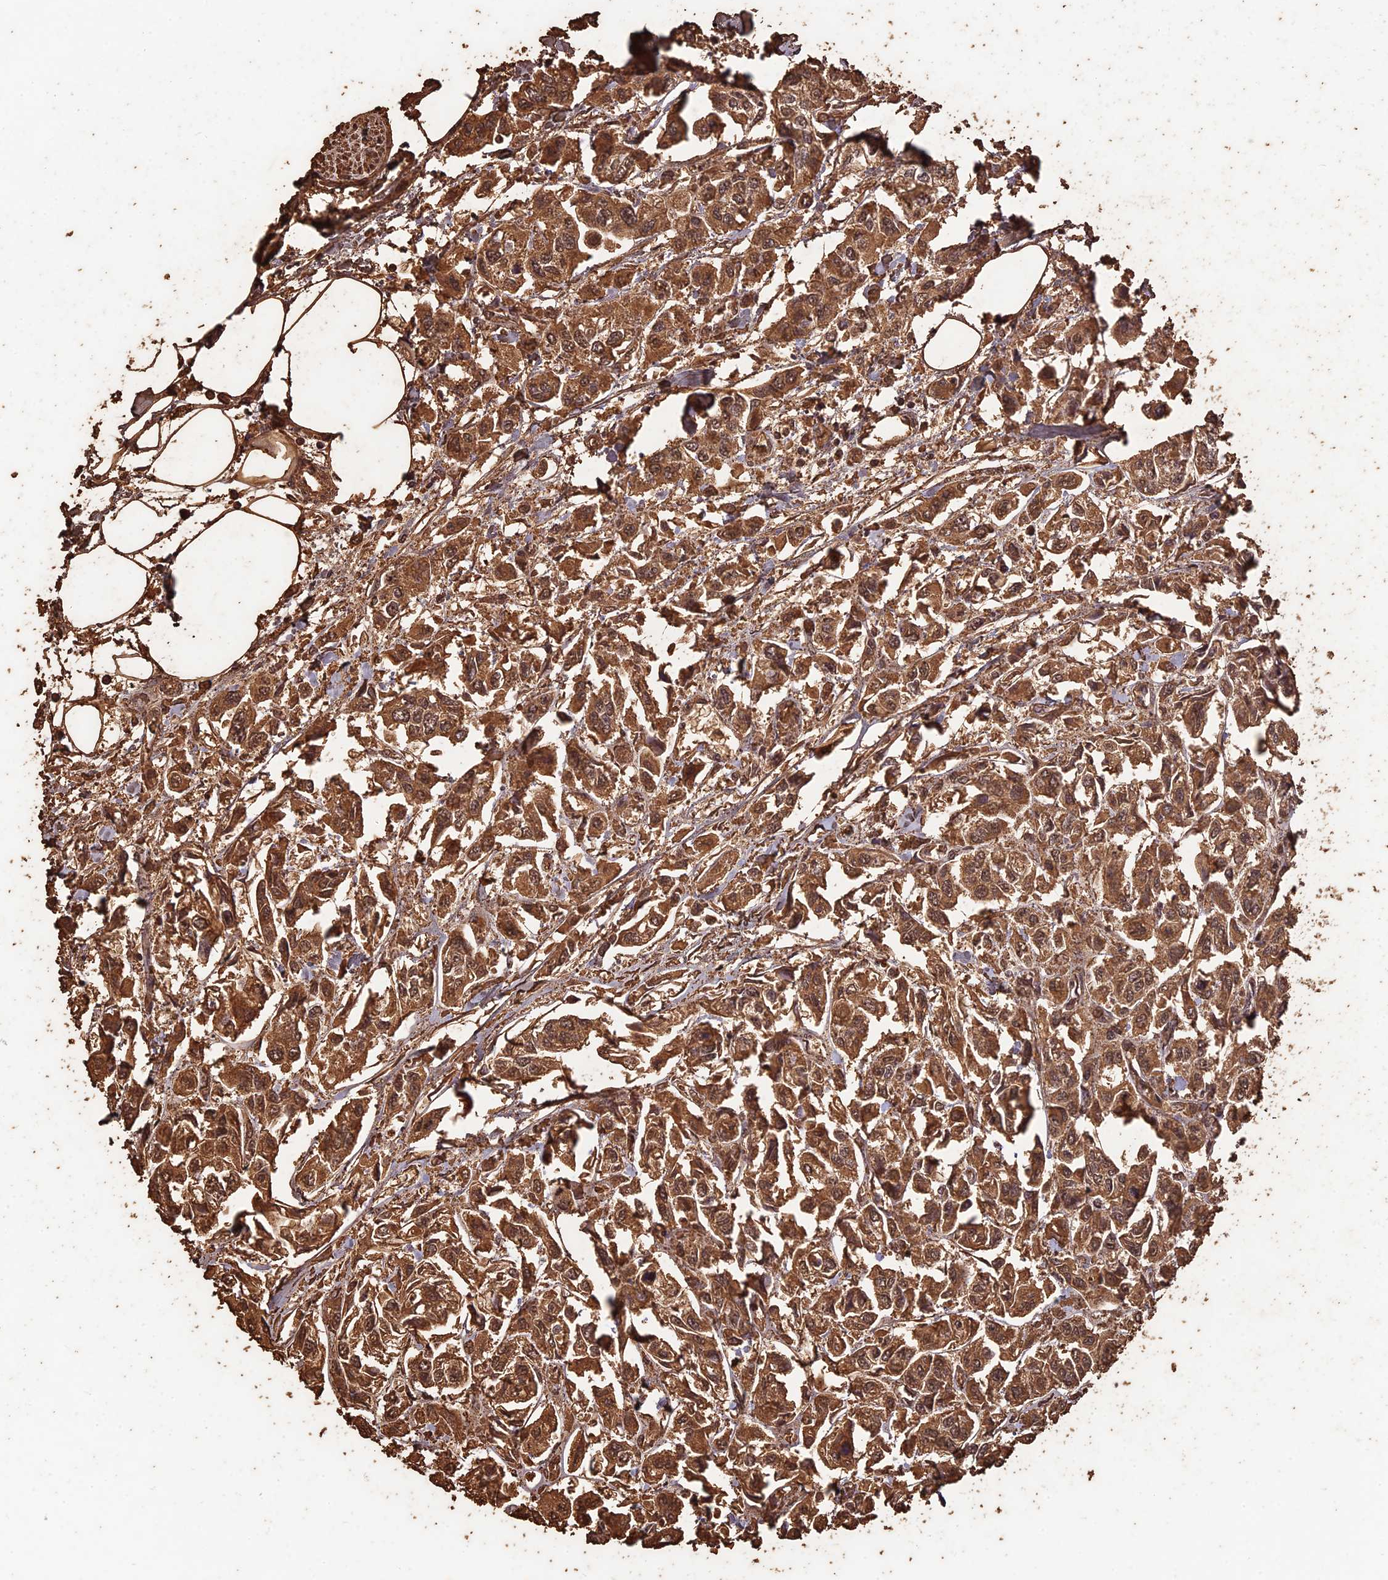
{"staining": {"intensity": "moderate", "quantity": ">75%", "location": "cytoplasmic/membranous"}, "tissue": "urothelial cancer", "cell_type": "Tumor cells", "image_type": "cancer", "snomed": [{"axis": "morphology", "description": "Urothelial carcinoma, High grade"}, {"axis": "topography", "description": "Urinary bladder"}], "caption": "Tumor cells exhibit moderate cytoplasmic/membranous staining in approximately >75% of cells in high-grade urothelial carcinoma. The staining was performed using DAB (3,3'-diaminobenzidine) to visualize the protein expression in brown, while the nuclei were stained in blue with hematoxylin (Magnification: 20x).", "gene": "ACSM5", "patient": {"sex": "male", "age": 67}}